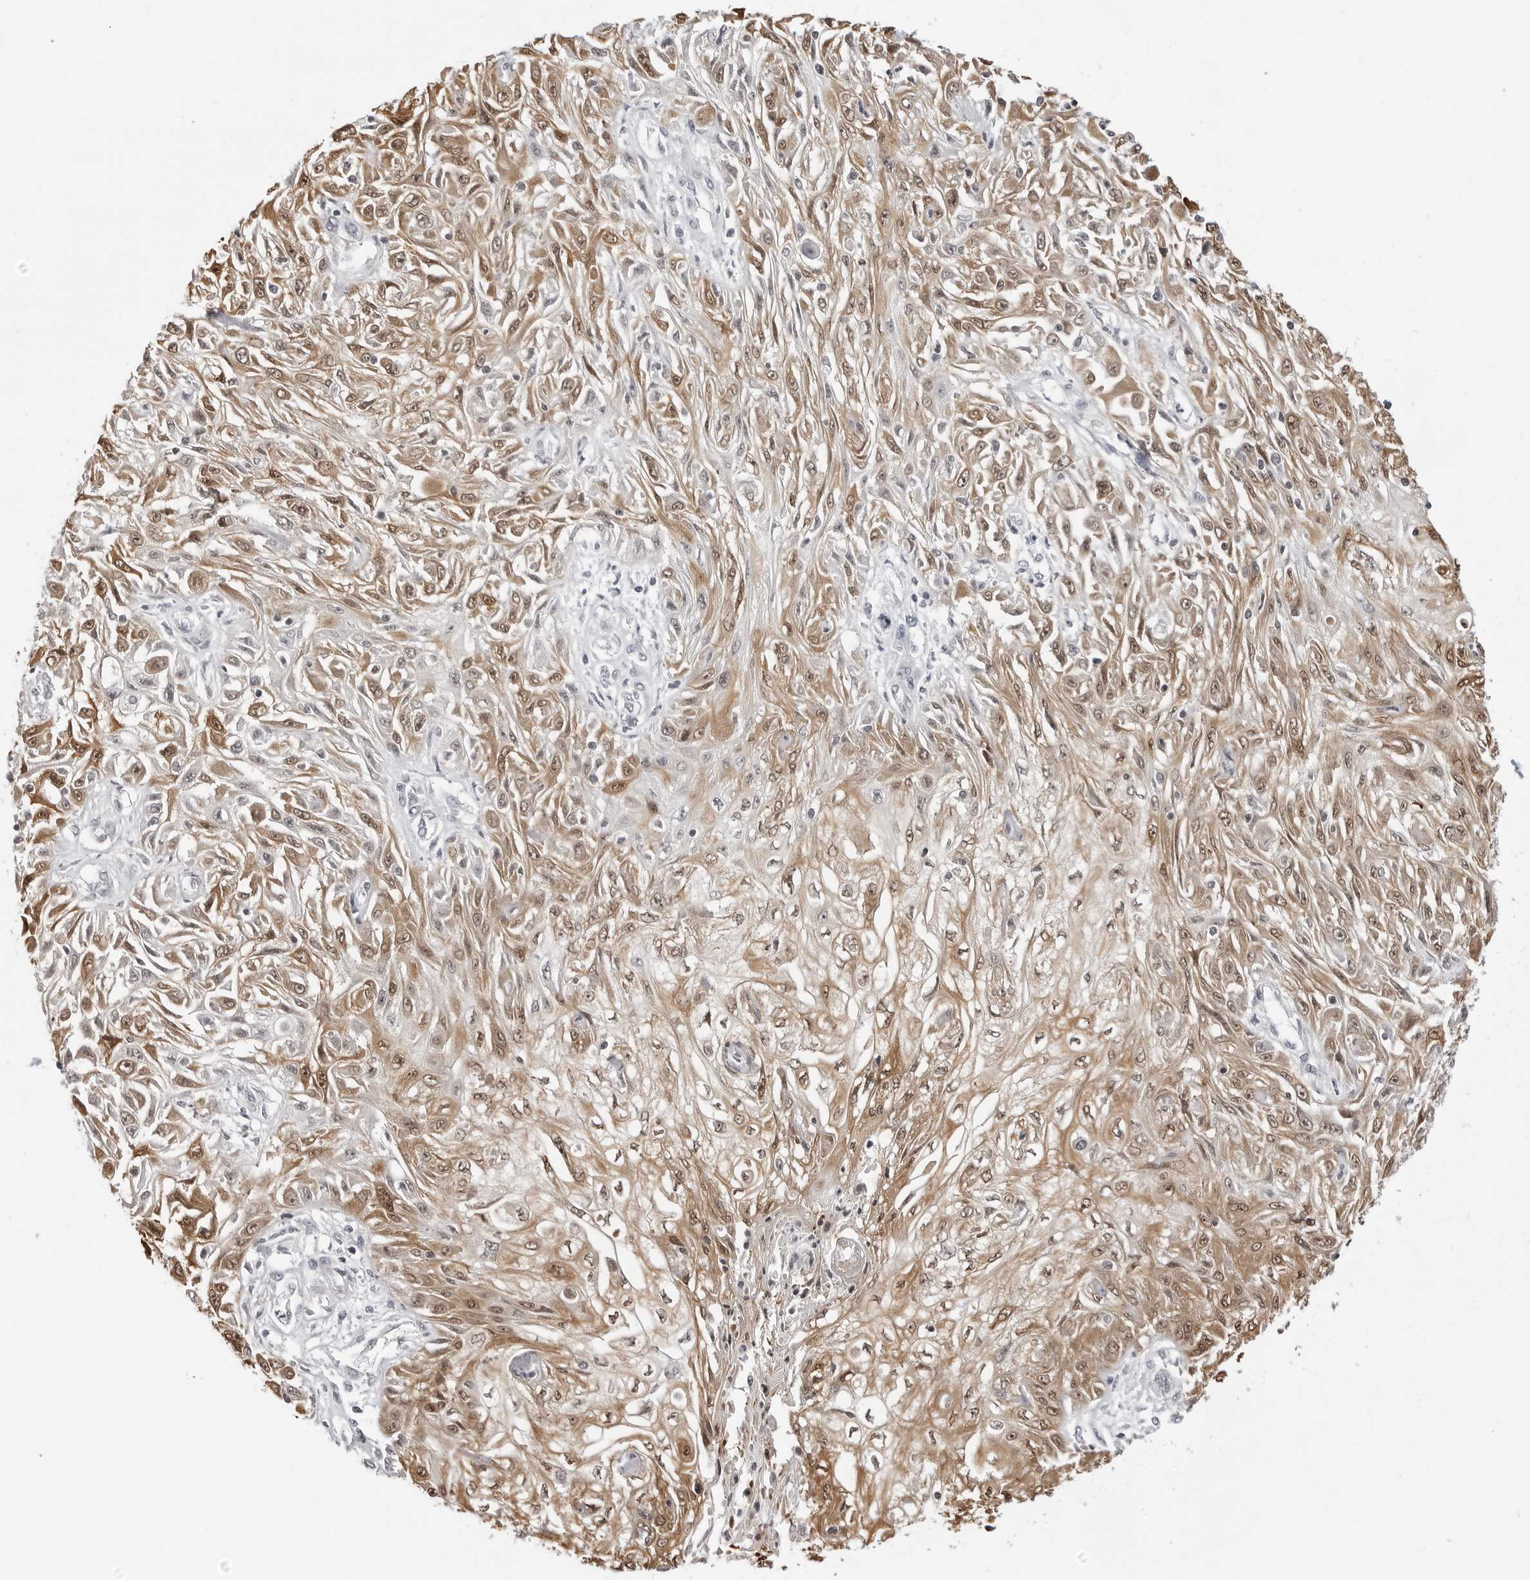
{"staining": {"intensity": "moderate", "quantity": ">75%", "location": "cytoplasmic/membranous,nuclear"}, "tissue": "skin cancer", "cell_type": "Tumor cells", "image_type": "cancer", "snomed": [{"axis": "morphology", "description": "Squamous cell carcinoma, NOS"}, {"axis": "morphology", "description": "Squamous cell carcinoma, metastatic, NOS"}, {"axis": "topography", "description": "Skin"}, {"axis": "topography", "description": "Lymph node"}], "caption": "This photomicrograph exhibits IHC staining of human metastatic squamous cell carcinoma (skin), with medium moderate cytoplasmic/membranous and nuclear positivity in about >75% of tumor cells.", "gene": "YWHAG", "patient": {"sex": "male", "age": 75}}